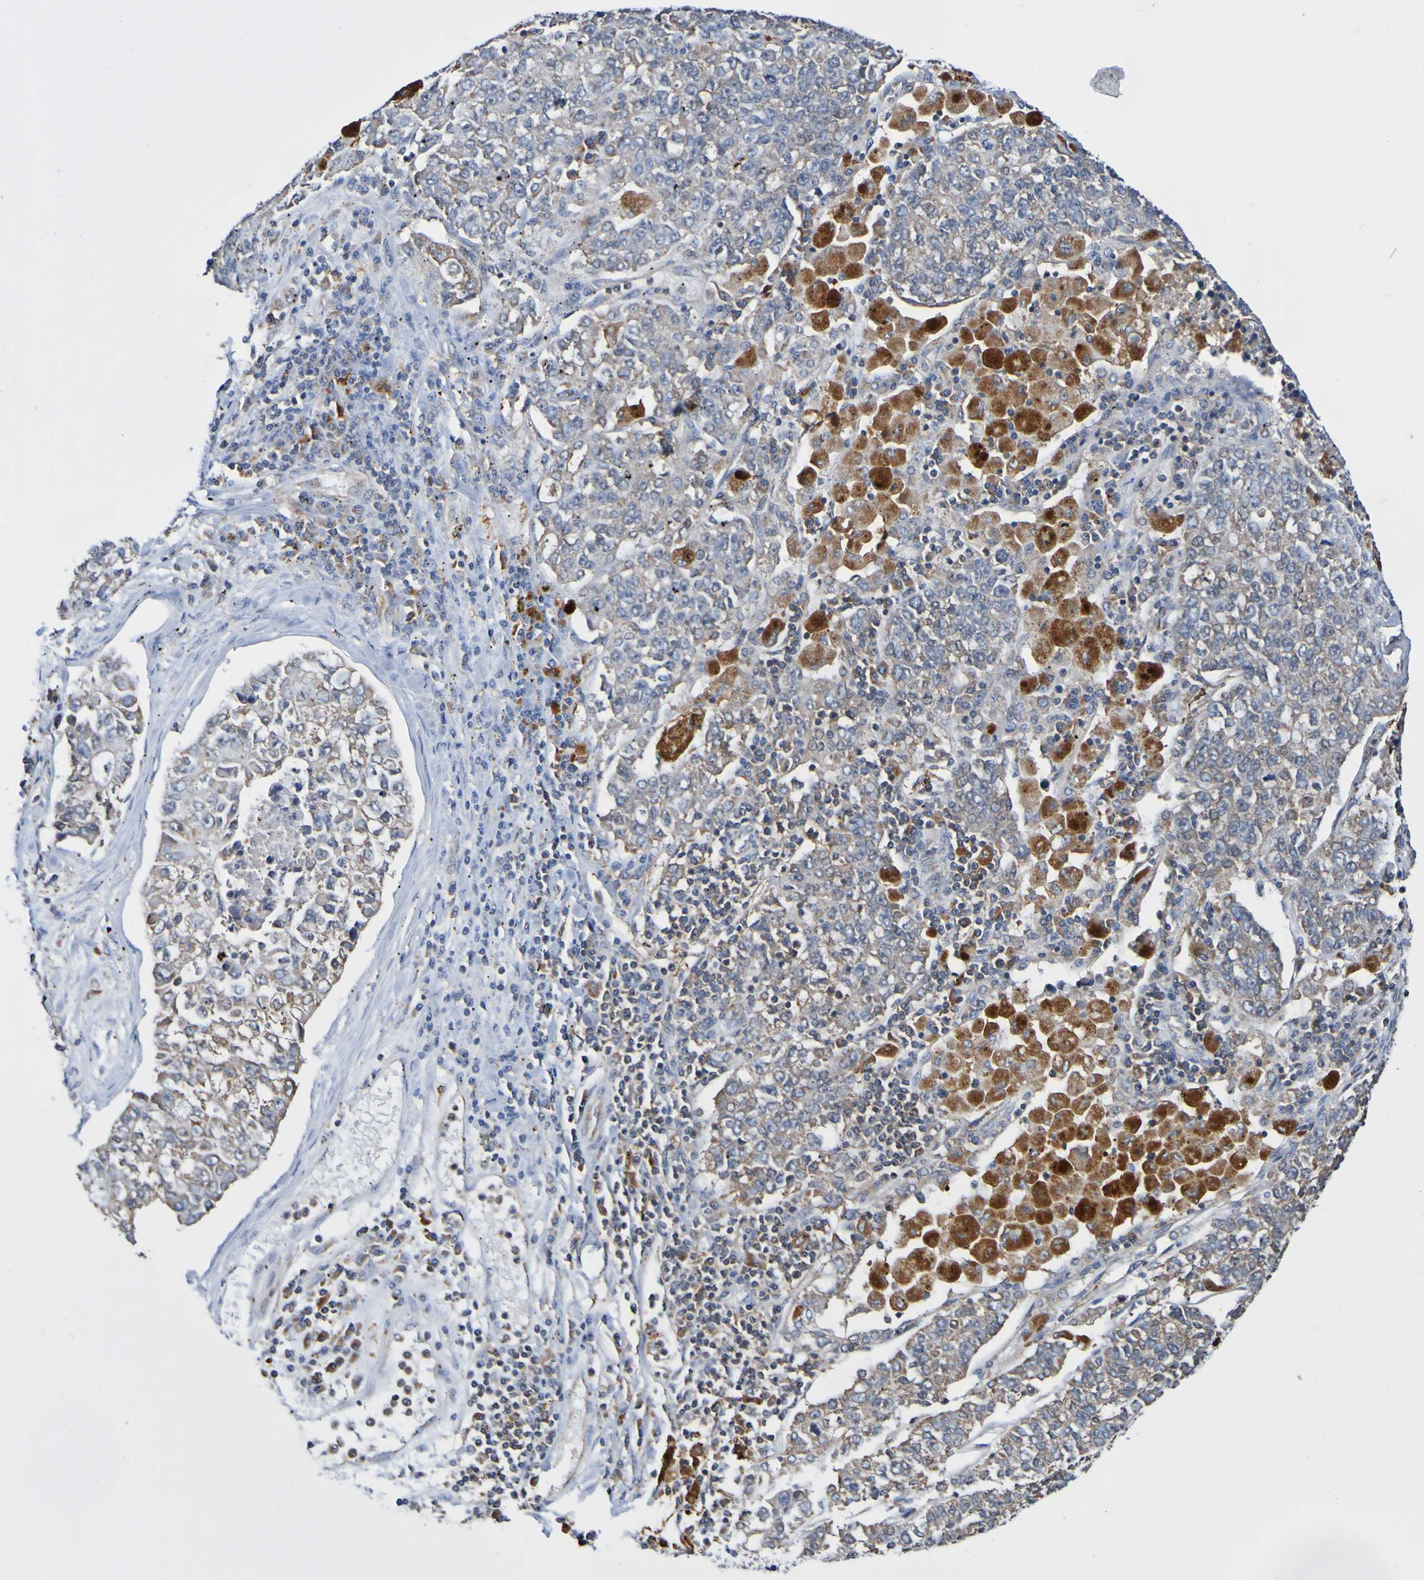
{"staining": {"intensity": "weak", "quantity": ">75%", "location": "cytoplasmic/membranous"}, "tissue": "lung cancer", "cell_type": "Tumor cells", "image_type": "cancer", "snomed": [{"axis": "morphology", "description": "Adenocarcinoma, NOS"}, {"axis": "topography", "description": "Lung"}], "caption": "About >75% of tumor cells in lung cancer demonstrate weak cytoplasmic/membranous protein staining as visualized by brown immunohistochemical staining.", "gene": "AXIN1", "patient": {"sex": "male", "age": 49}}